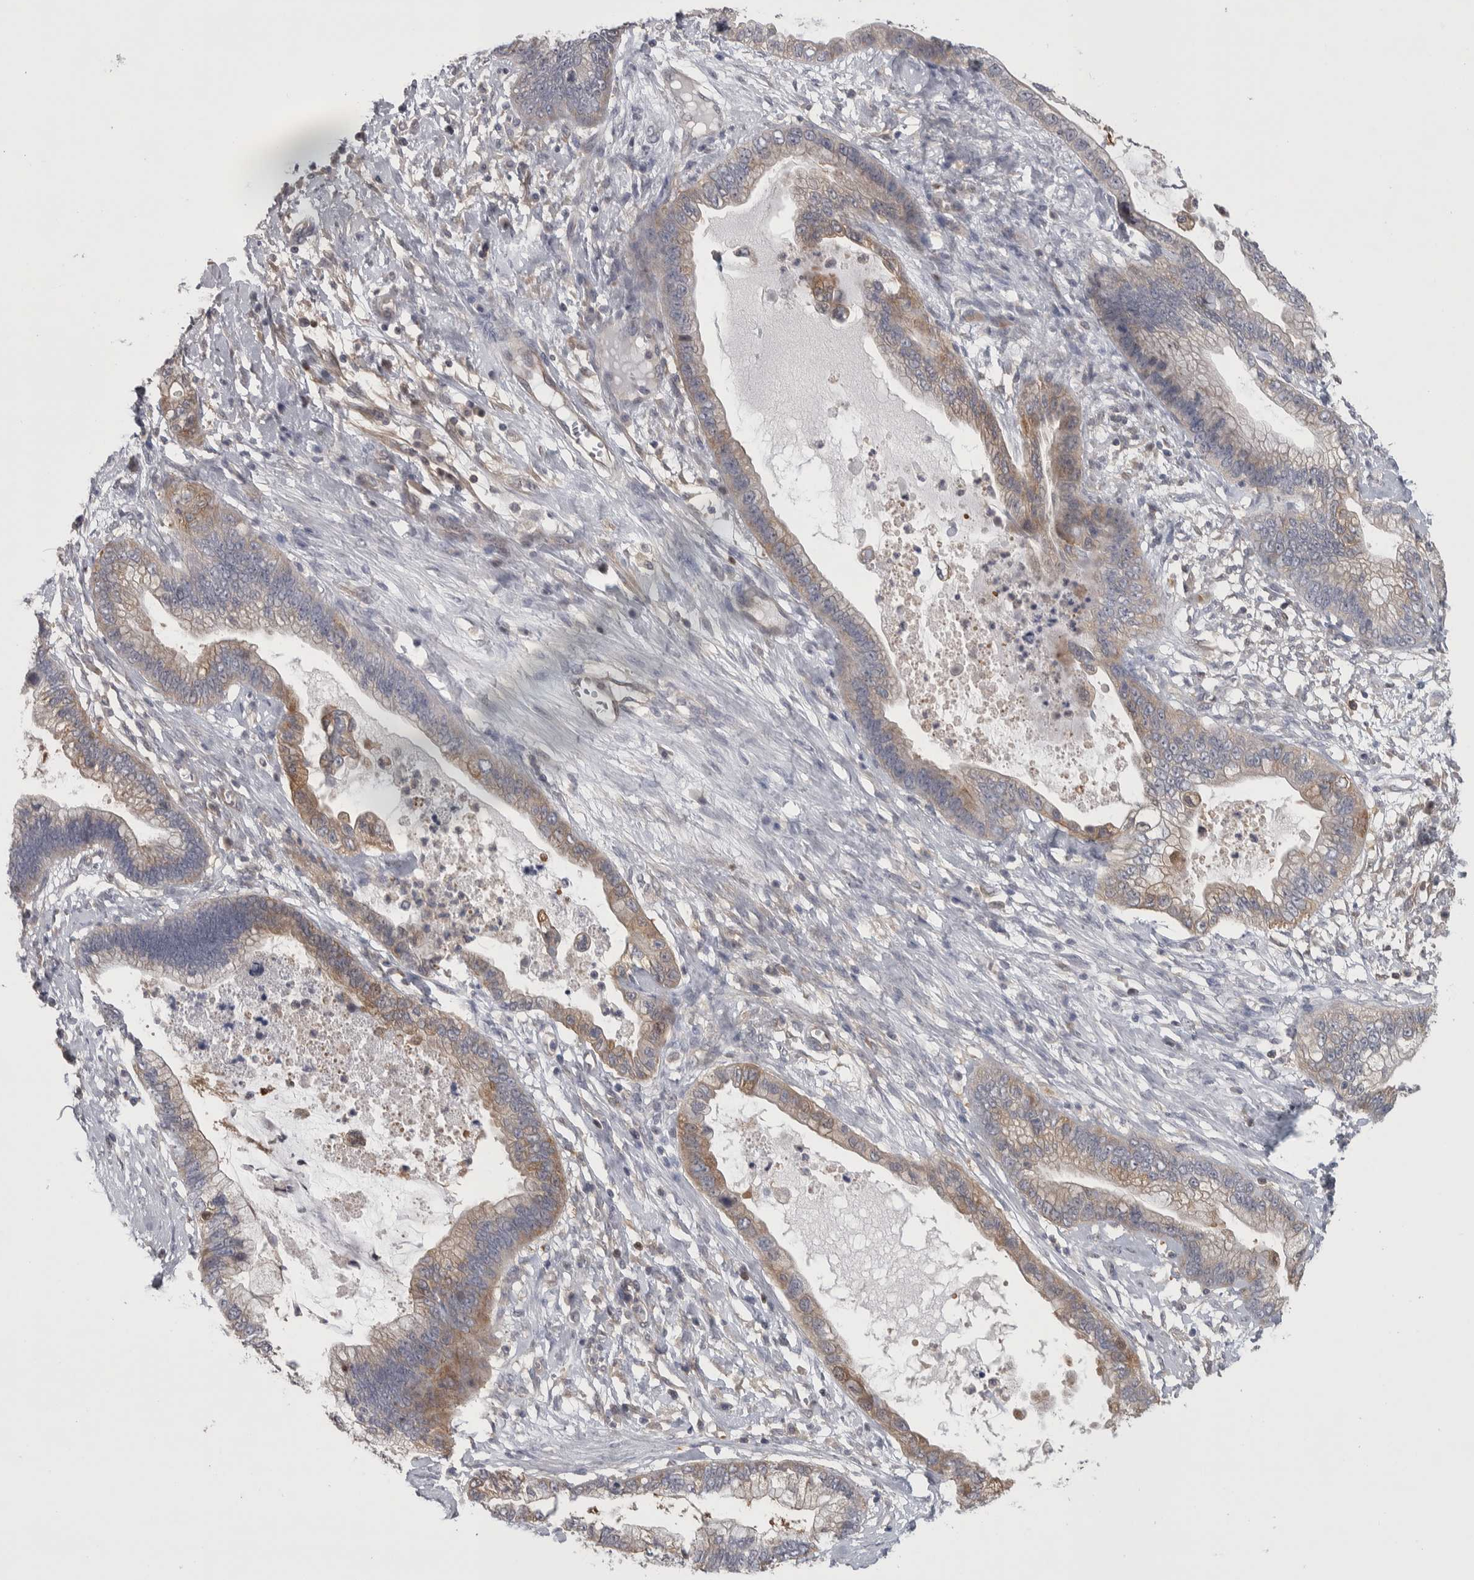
{"staining": {"intensity": "moderate", "quantity": "25%-75%", "location": "cytoplasmic/membranous"}, "tissue": "cervical cancer", "cell_type": "Tumor cells", "image_type": "cancer", "snomed": [{"axis": "morphology", "description": "Adenocarcinoma, NOS"}, {"axis": "topography", "description": "Cervix"}], "caption": "A high-resolution histopathology image shows immunohistochemistry (IHC) staining of cervical cancer (adenocarcinoma), which displays moderate cytoplasmic/membranous positivity in about 25%-75% of tumor cells.", "gene": "NFKB2", "patient": {"sex": "female", "age": 44}}